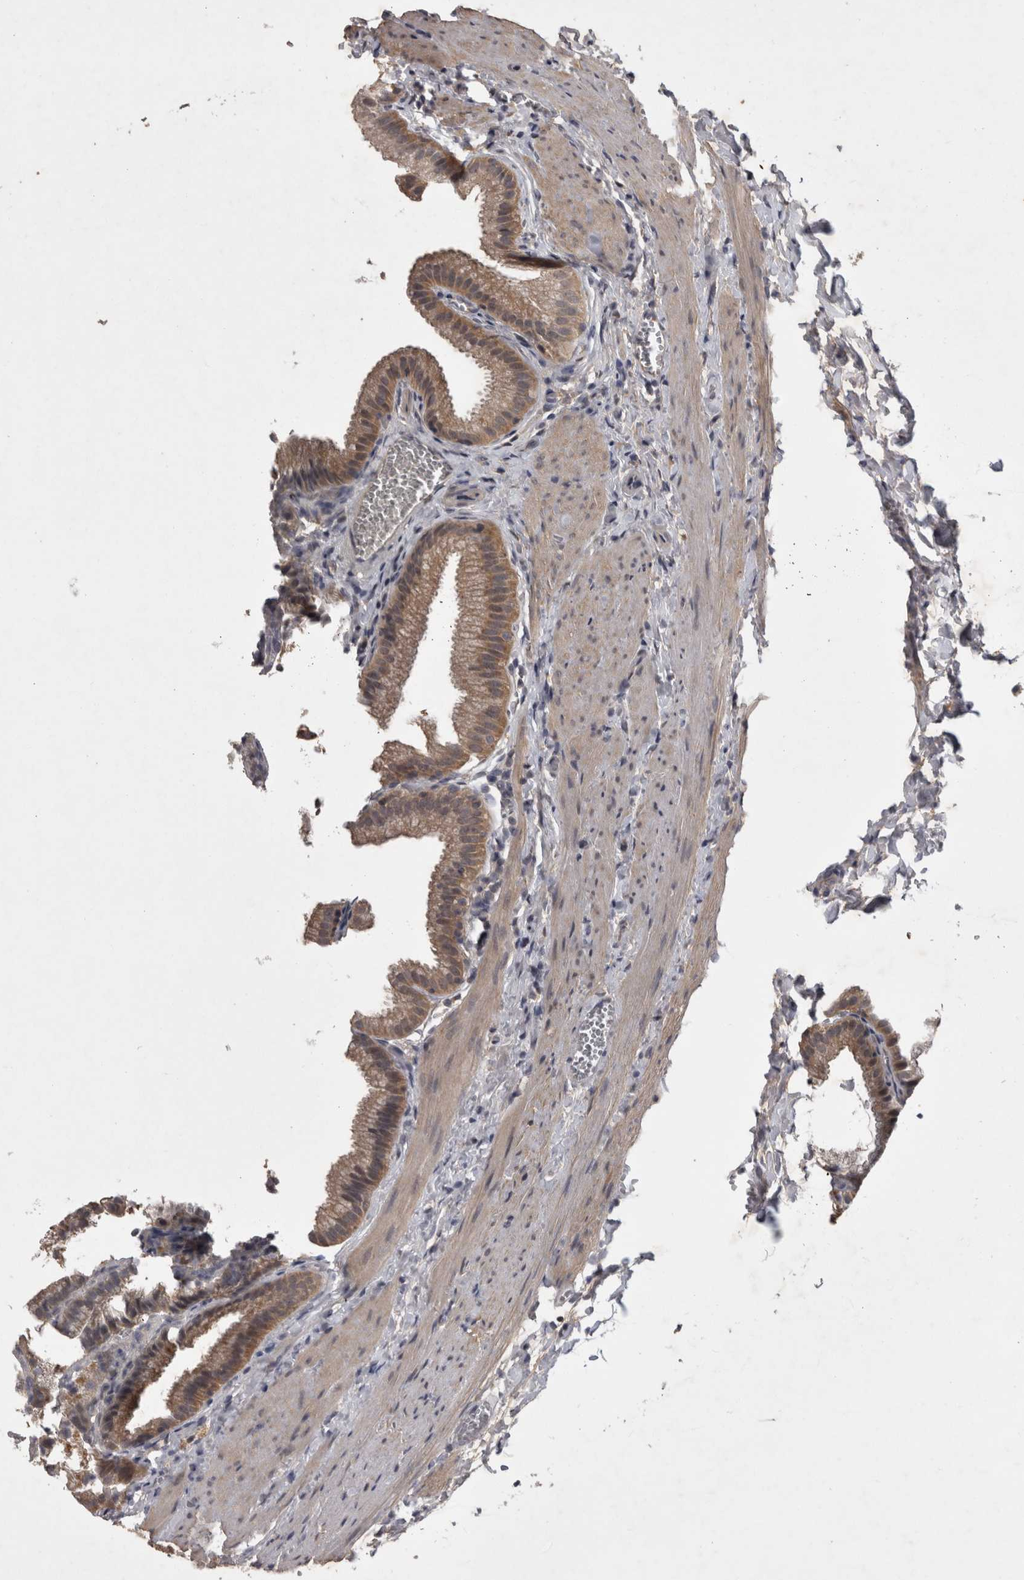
{"staining": {"intensity": "moderate", "quantity": ">75%", "location": "cytoplasmic/membranous"}, "tissue": "gallbladder", "cell_type": "Glandular cells", "image_type": "normal", "snomed": [{"axis": "morphology", "description": "Normal tissue, NOS"}, {"axis": "topography", "description": "Gallbladder"}], "caption": "This photomicrograph reveals immunohistochemistry staining of normal human gallbladder, with medium moderate cytoplasmic/membranous staining in approximately >75% of glandular cells.", "gene": "ZNF114", "patient": {"sex": "male", "age": 38}}